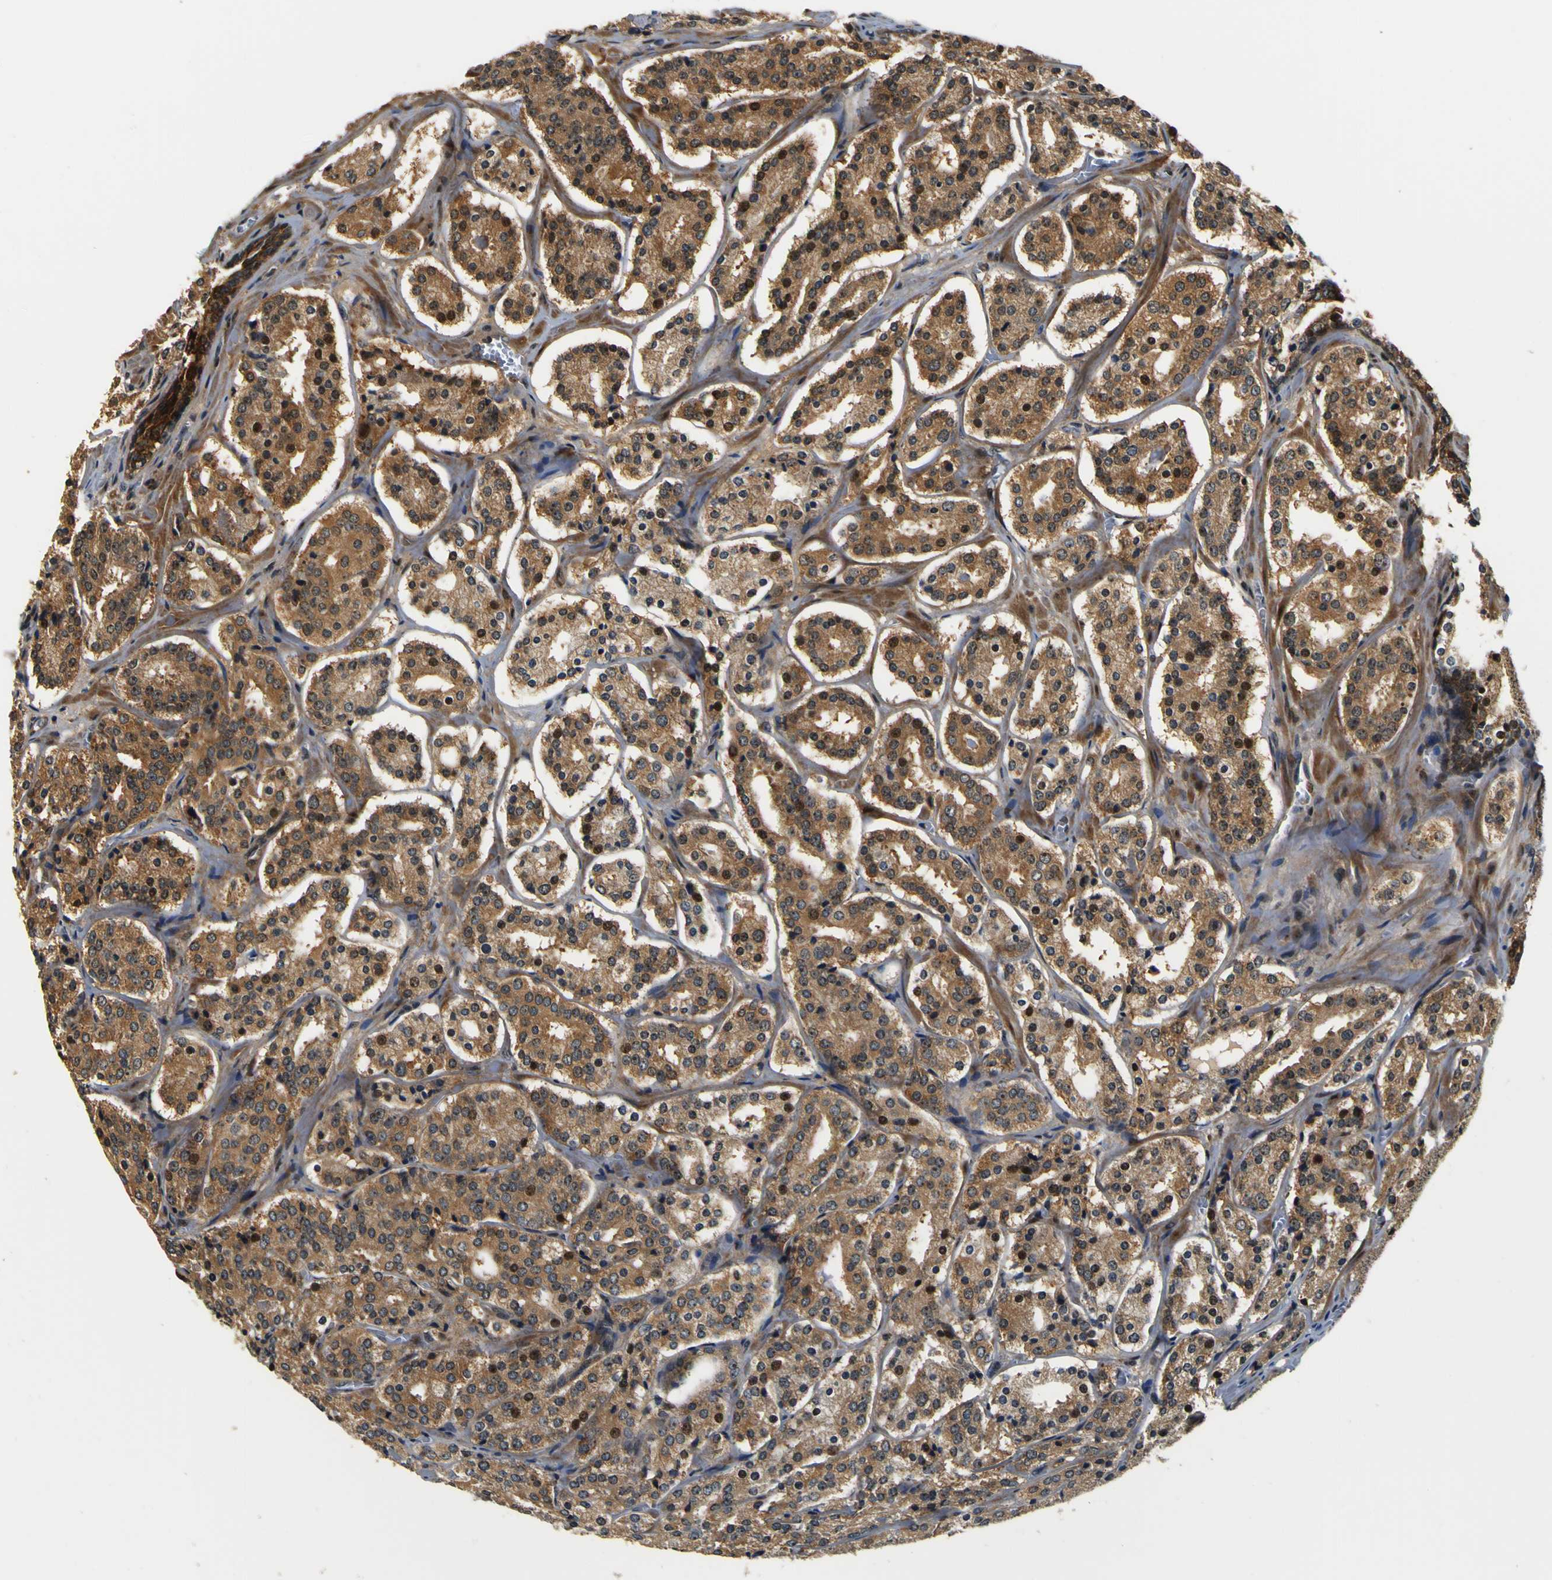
{"staining": {"intensity": "moderate", "quantity": ">75%", "location": "cytoplasmic/membranous,nuclear"}, "tissue": "prostate cancer", "cell_type": "Tumor cells", "image_type": "cancer", "snomed": [{"axis": "morphology", "description": "Adenocarcinoma, High grade"}, {"axis": "topography", "description": "Prostate"}], "caption": "About >75% of tumor cells in human prostate high-grade adenocarcinoma show moderate cytoplasmic/membranous and nuclear protein staining as visualized by brown immunohistochemical staining.", "gene": "LRP4", "patient": {"sex": "male", "age": 60}}